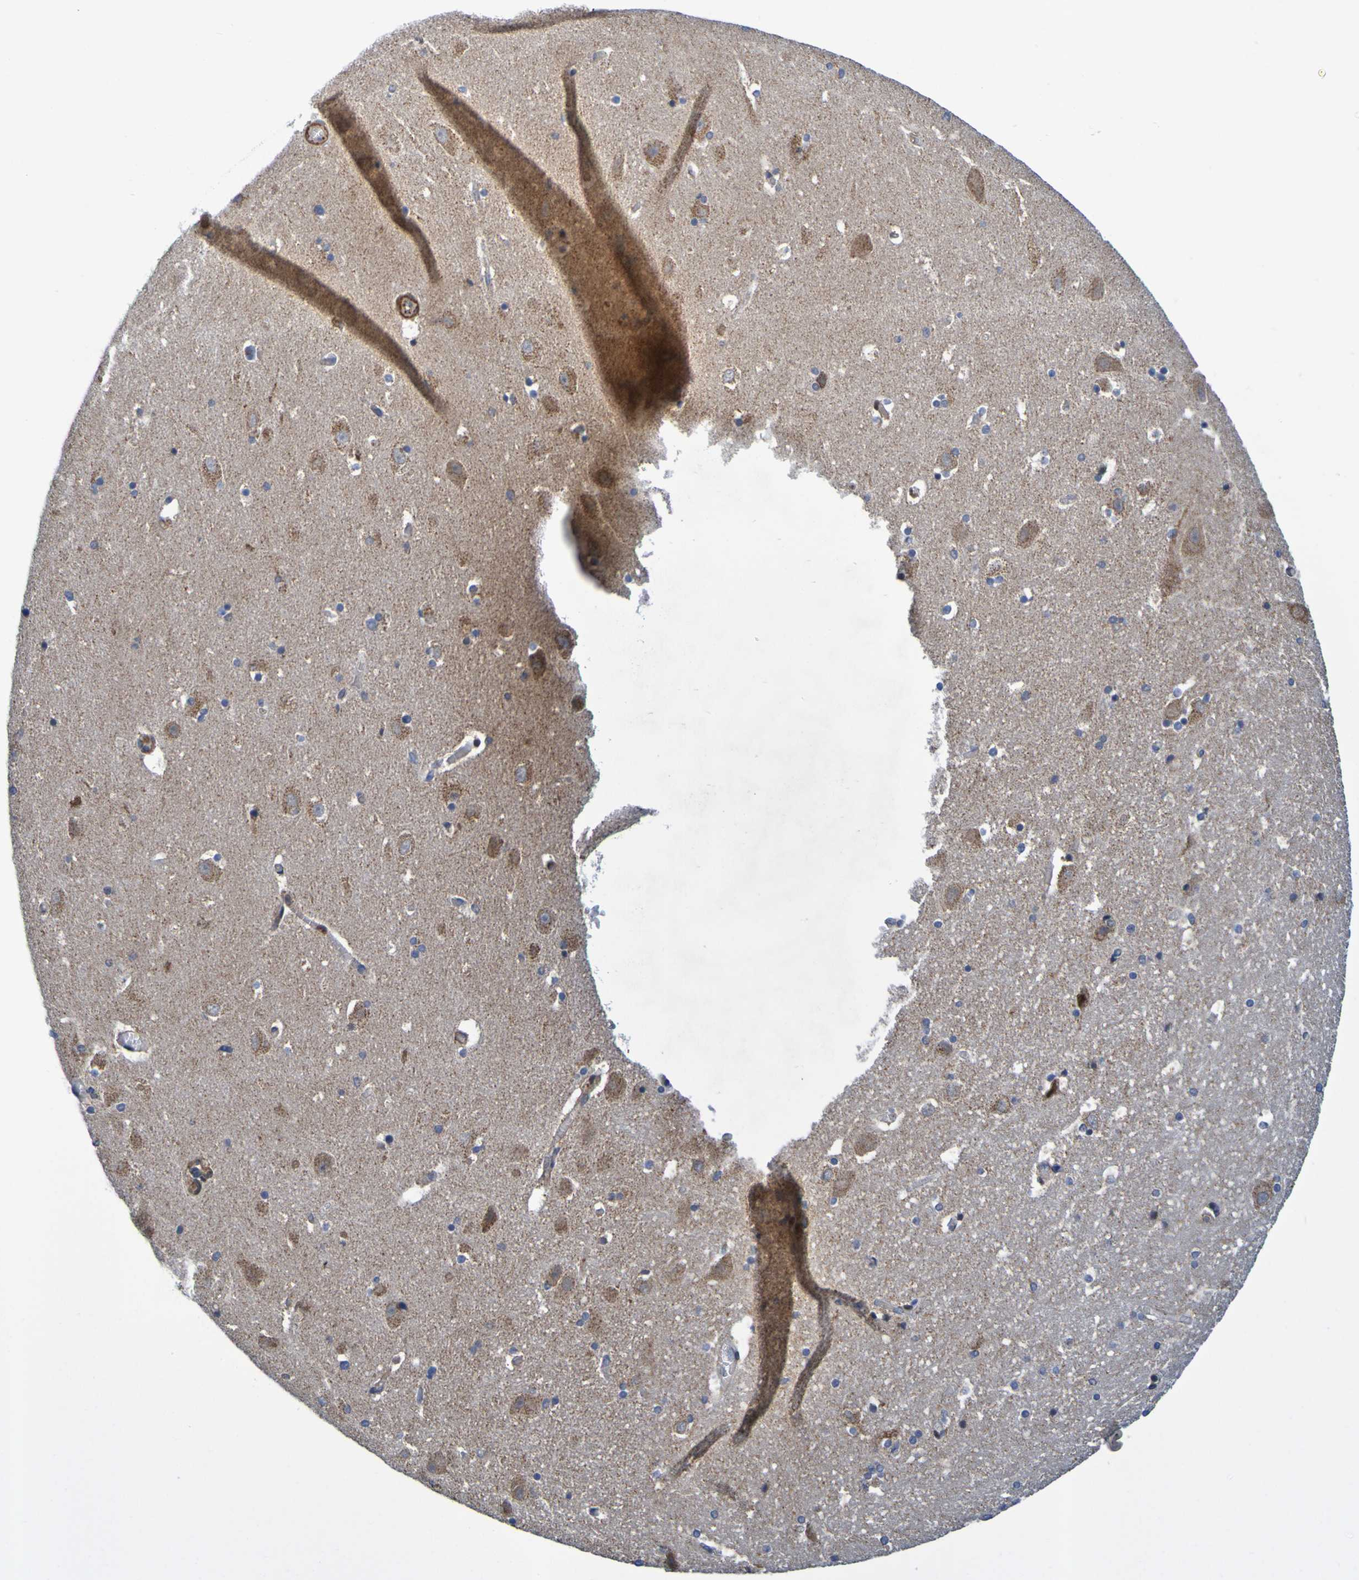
{"staining": {"intensity": "moderate", "quantity": "25%-75%", "location": "cytoplasmic/membranous"}, "tissue": "hippocampus", "cell_type": "Glial cells", "image_type": "normal", "snomed": [{"axis": "morphology", "description": "Normal tissue, NOS"}, {"axis": "topography", "description": "Hippocampus"}], "caption": "Hippocampus stained for a protein (brown) displays moderate cytoplasmic/membranous positive staining in about 25%-75% of glial cells.", "gene": "CCDC51", "patient": {"sex": "male", "age": 45}}